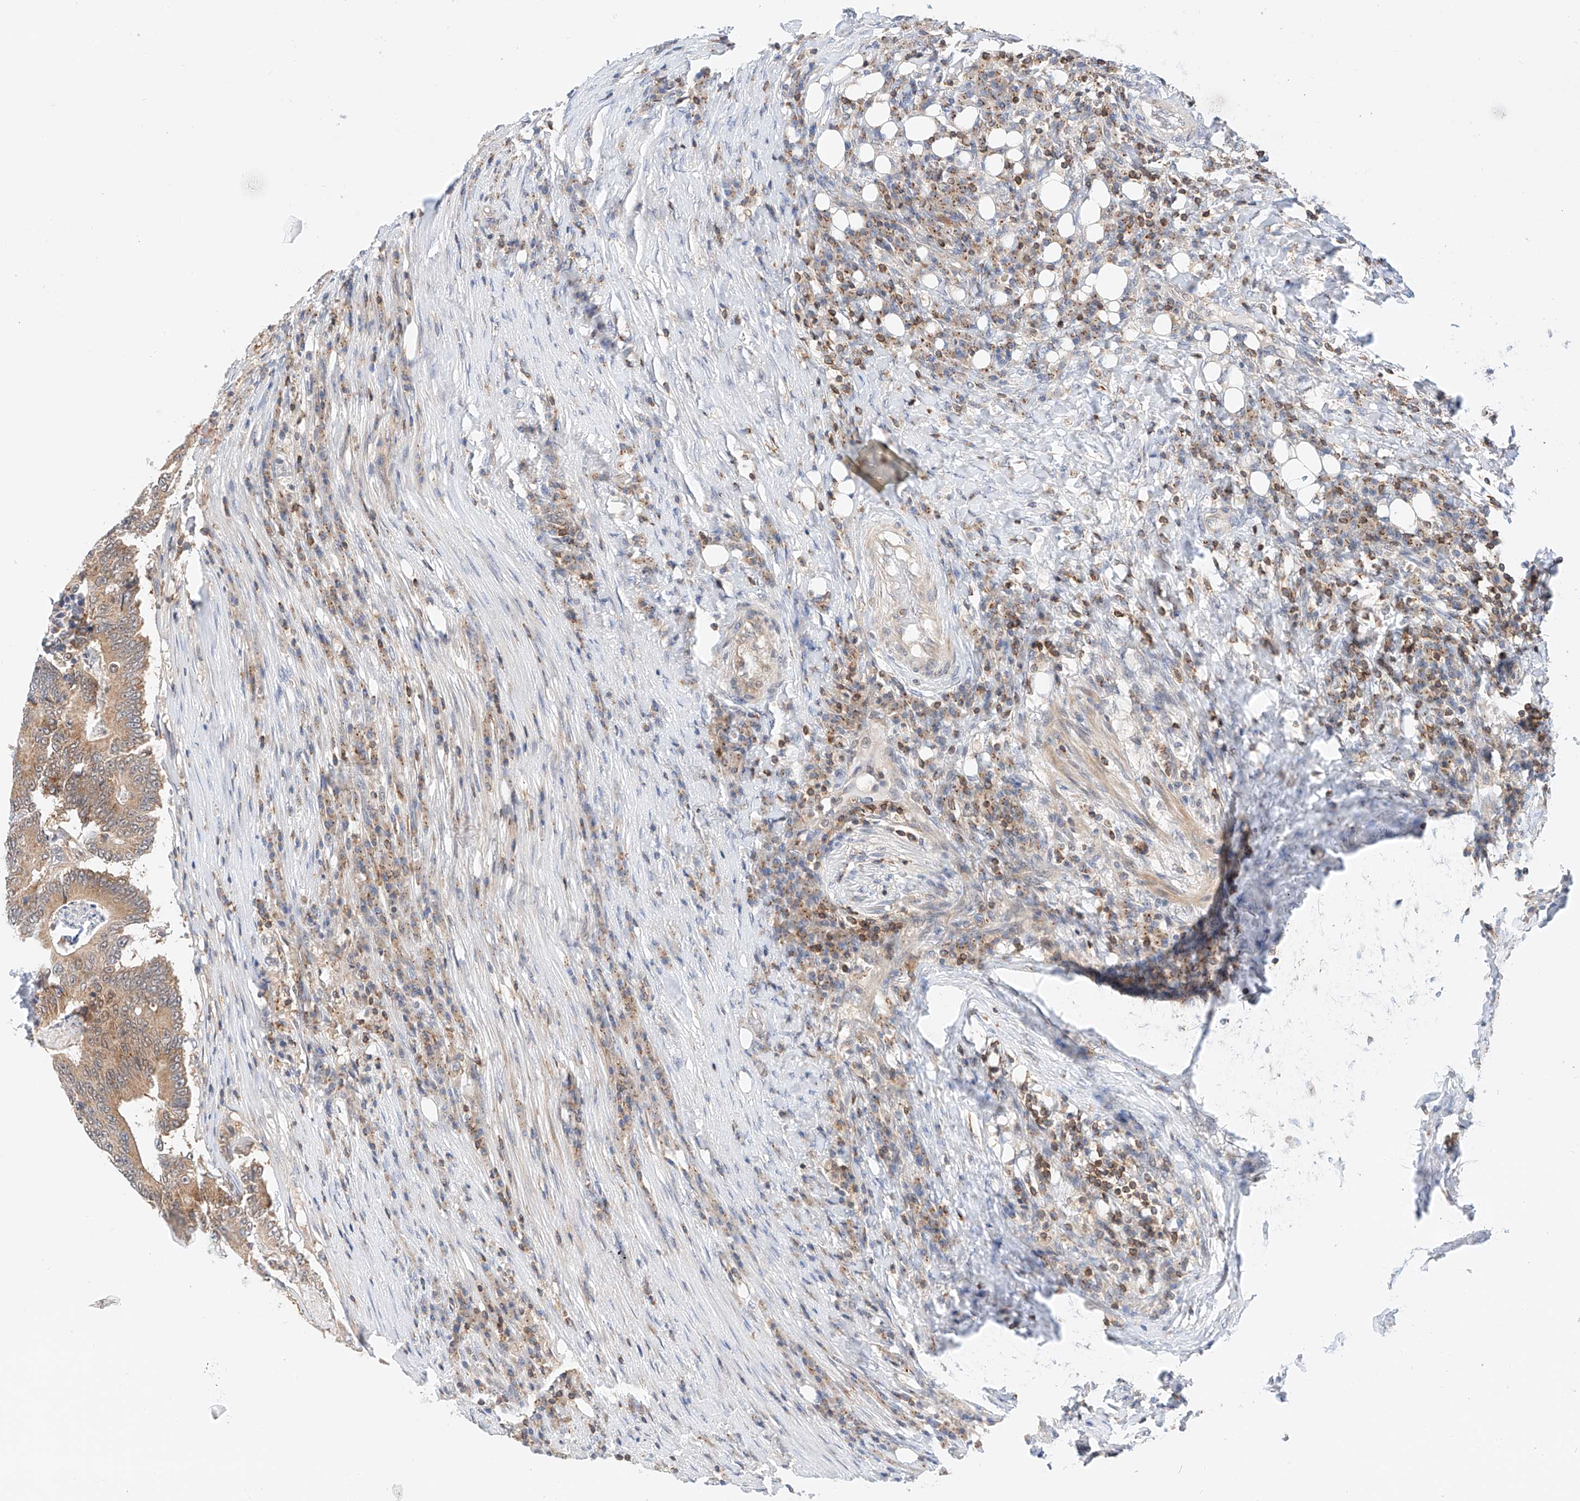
{"staining": {"intensity": "weak", "quantity": ">75%", "location": "cytoplasmic/membranous"}, "tissue": "colorectal cancer", "cell_type": "Tumor cells", "image_type": "cancer", "snomed": [{"axis": "morphology", "description": "Adenocarcinoma, NOS"}, {"axis": "topography", "description": "Colon"}], "caption": "Immunohistochemical staining of human colorectal cancer demonstrates low levels of weak cytoplasmic/membranous expression in approximately >75% of tumor cells. Using DAB (3,3'-diaminobenzidine) (brown) and hematoxylin (blue) stains, captured at high magnification using brightfield microscopy.", "gene": "MFN2", "patient": {"sex": "male", "age": 83}}